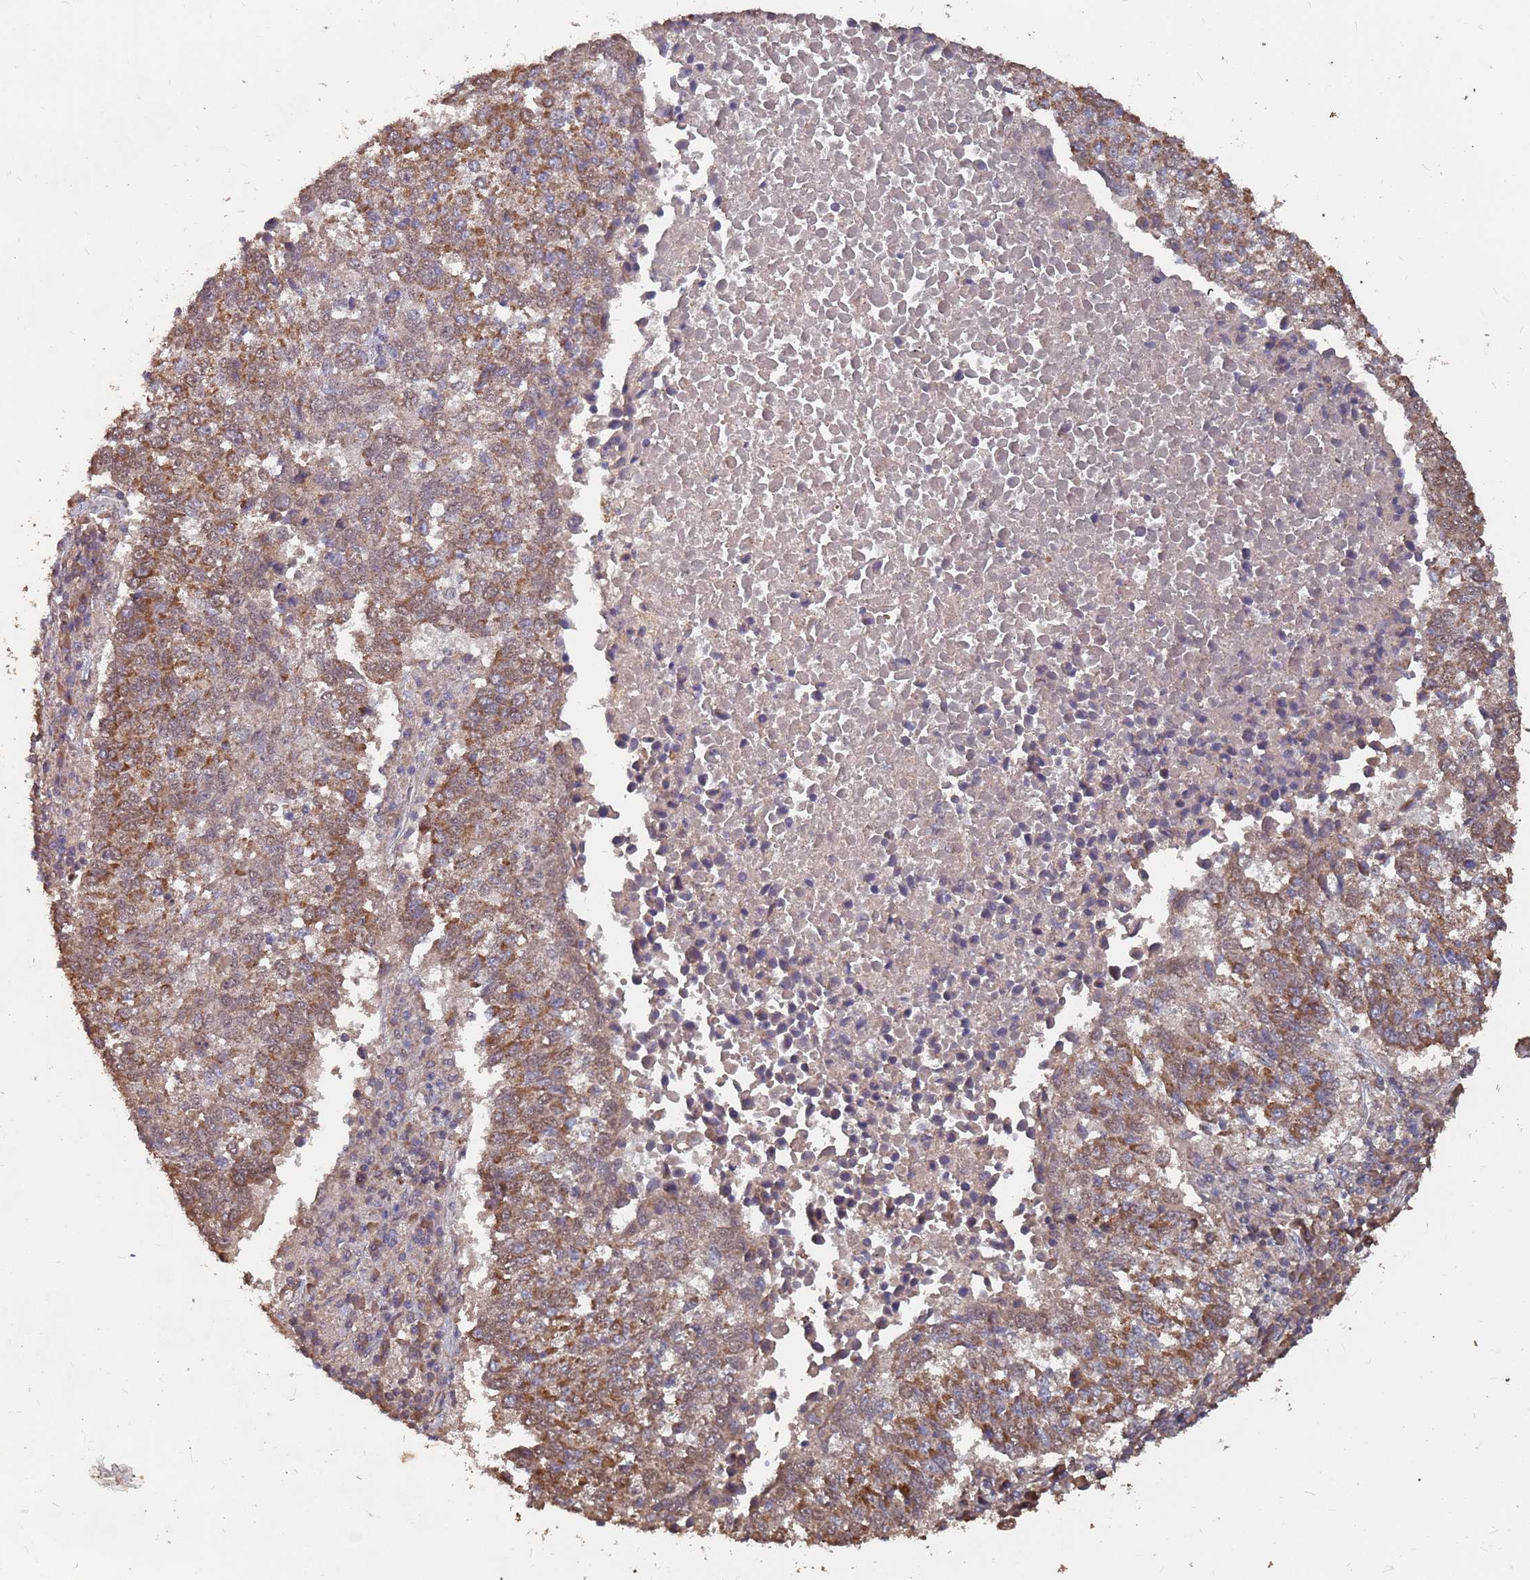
{"staining": {"intensity": "moderate", "quantity": ">75%", "location": "cytoplasmic/membranous"}, "tissue": "lung cancer", "cell_type": "Tumor cells", "image_type": "cancer", "snomed": [{"axis": "morphology", "description": "Squamous cell carcinoma, NOS"}, {"axis": "topography", "description": "Lung"}], "caption": "IHC image of neoplastic tissue: lung cancer (squamous cell carcinoma) stained using immunohistochemistry (IHC) shows medium levels of moderate protein expression localized specifically in the cytoplasmic/membranous of tumor cells, appearing as a cytoplasmic/membranous brown color.", "gene": "PRORP", "patient": {"sex": "male", "age": 73}}